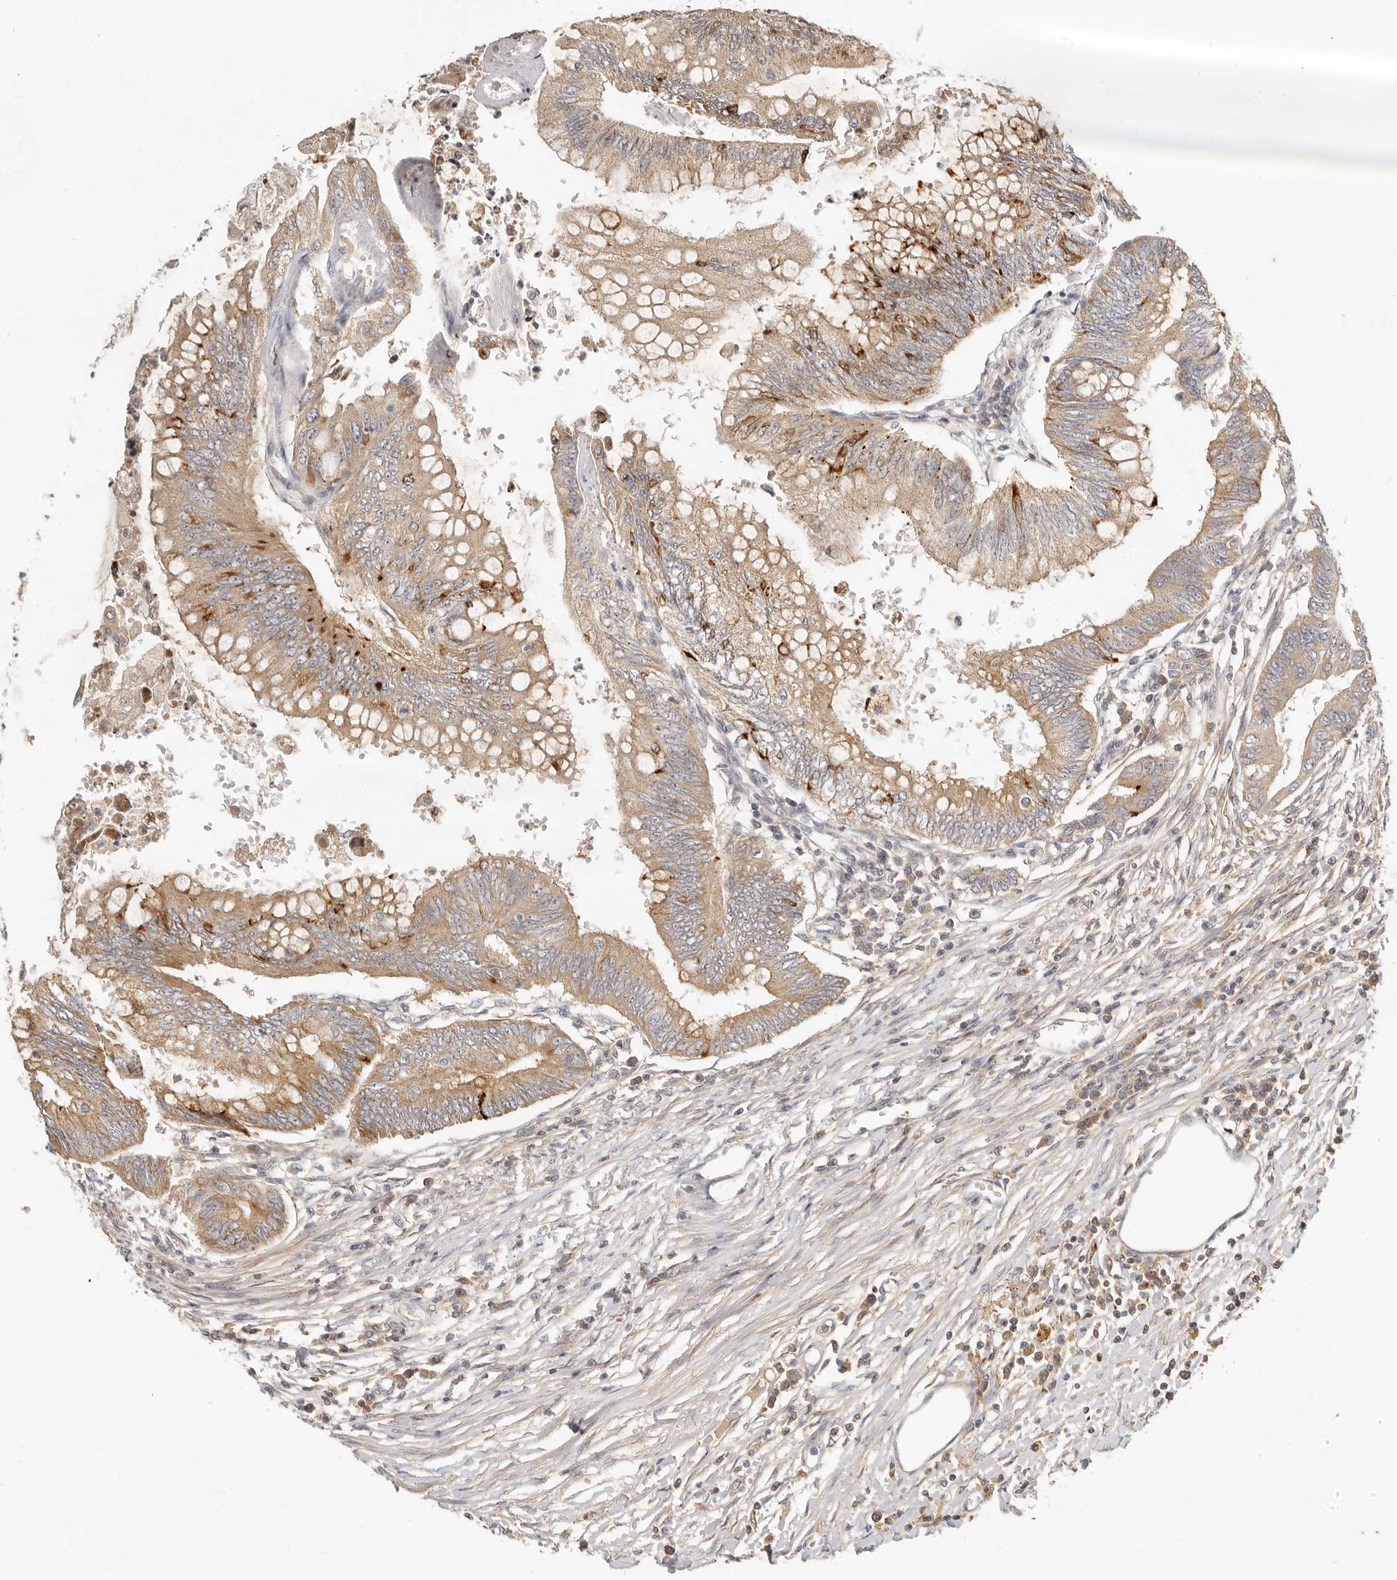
{"staining": {"intensity": "weak", "quantity": "25%-75%", "location": "cytoplasmic/membranous"}, "tissue": "colorectal cancer", "cell_type": "Tumor cells", "image_type": "cancer", "snomed": [{"axis": "morphology", "description": "Adenoma, NOS"}, {"axis": "morphology", "description": "Adenocarcinoma, NOS"}, {"axis": "topography", "description": "Colon"}], "caption": "Immunohistochemistry of colorectal cancer displays low levels of weak cytoplasmic/membranous expression in approximately 25%-75% of tumor cells.", "gene": "MICALL2", "patient": {"sex": "male", "age": 79}}